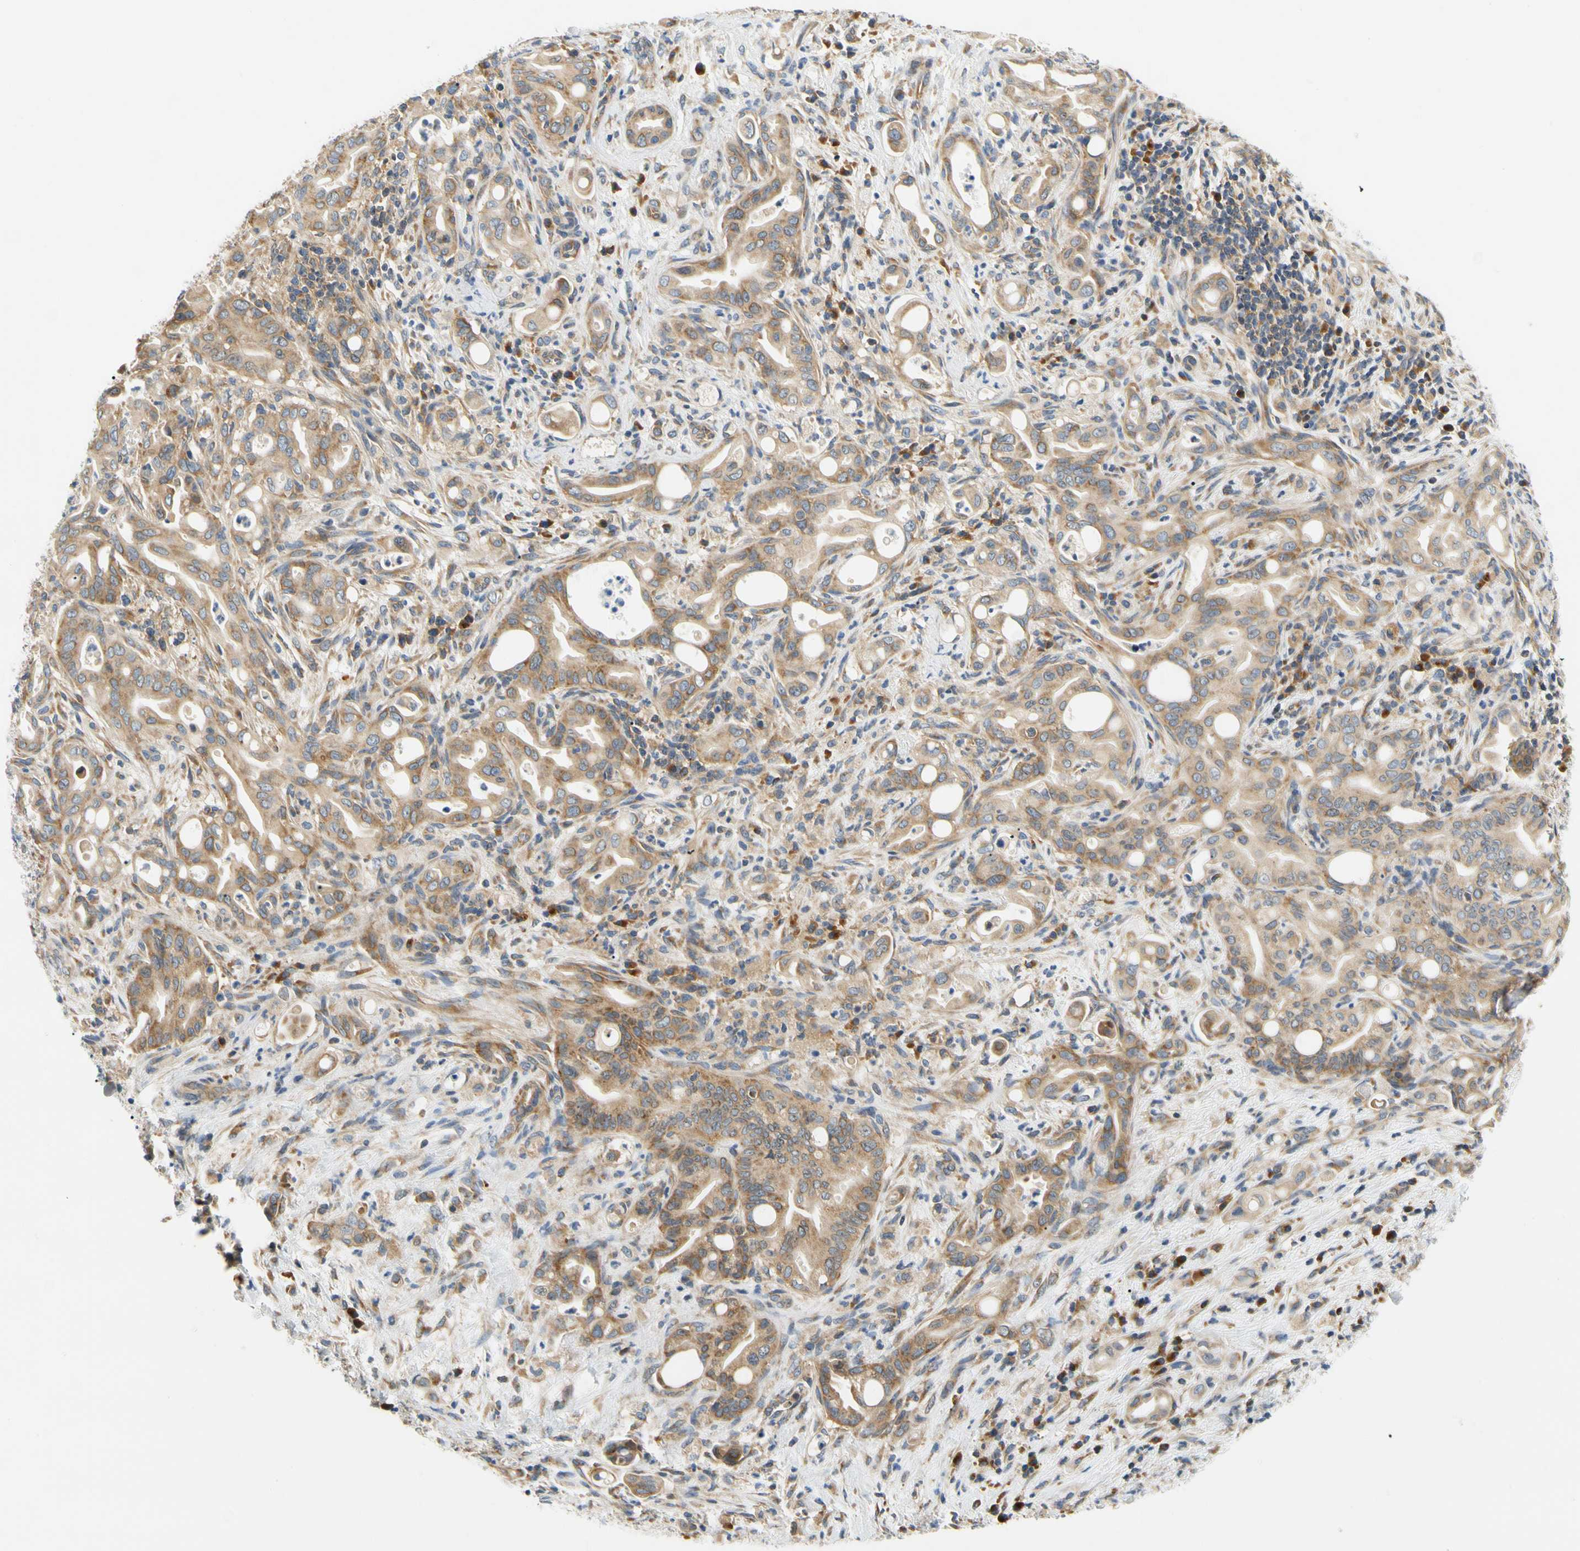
{"staining": {"intensity": "moderate", "quantity": ">75%", "location": "cytoplasmic/membranous"}, "tissue": "liver cancer", "cell_type": "Tumor cells", "image_type": "cancer", "snomed": [{"axis": "morphology", "description": "Cholangiocarcinoma"}, {"axis": "topography", "description": "Liver"}], "caption": "Immunohistochemistry (IHC) of cholangiocarcinoma (liver) reveals medium levels of moderate cytoplasmic/membranous staining in approximately >75% of tumor cells.", "gene": "LRRC47", "patient": {"sex": "female", "age": 68}}